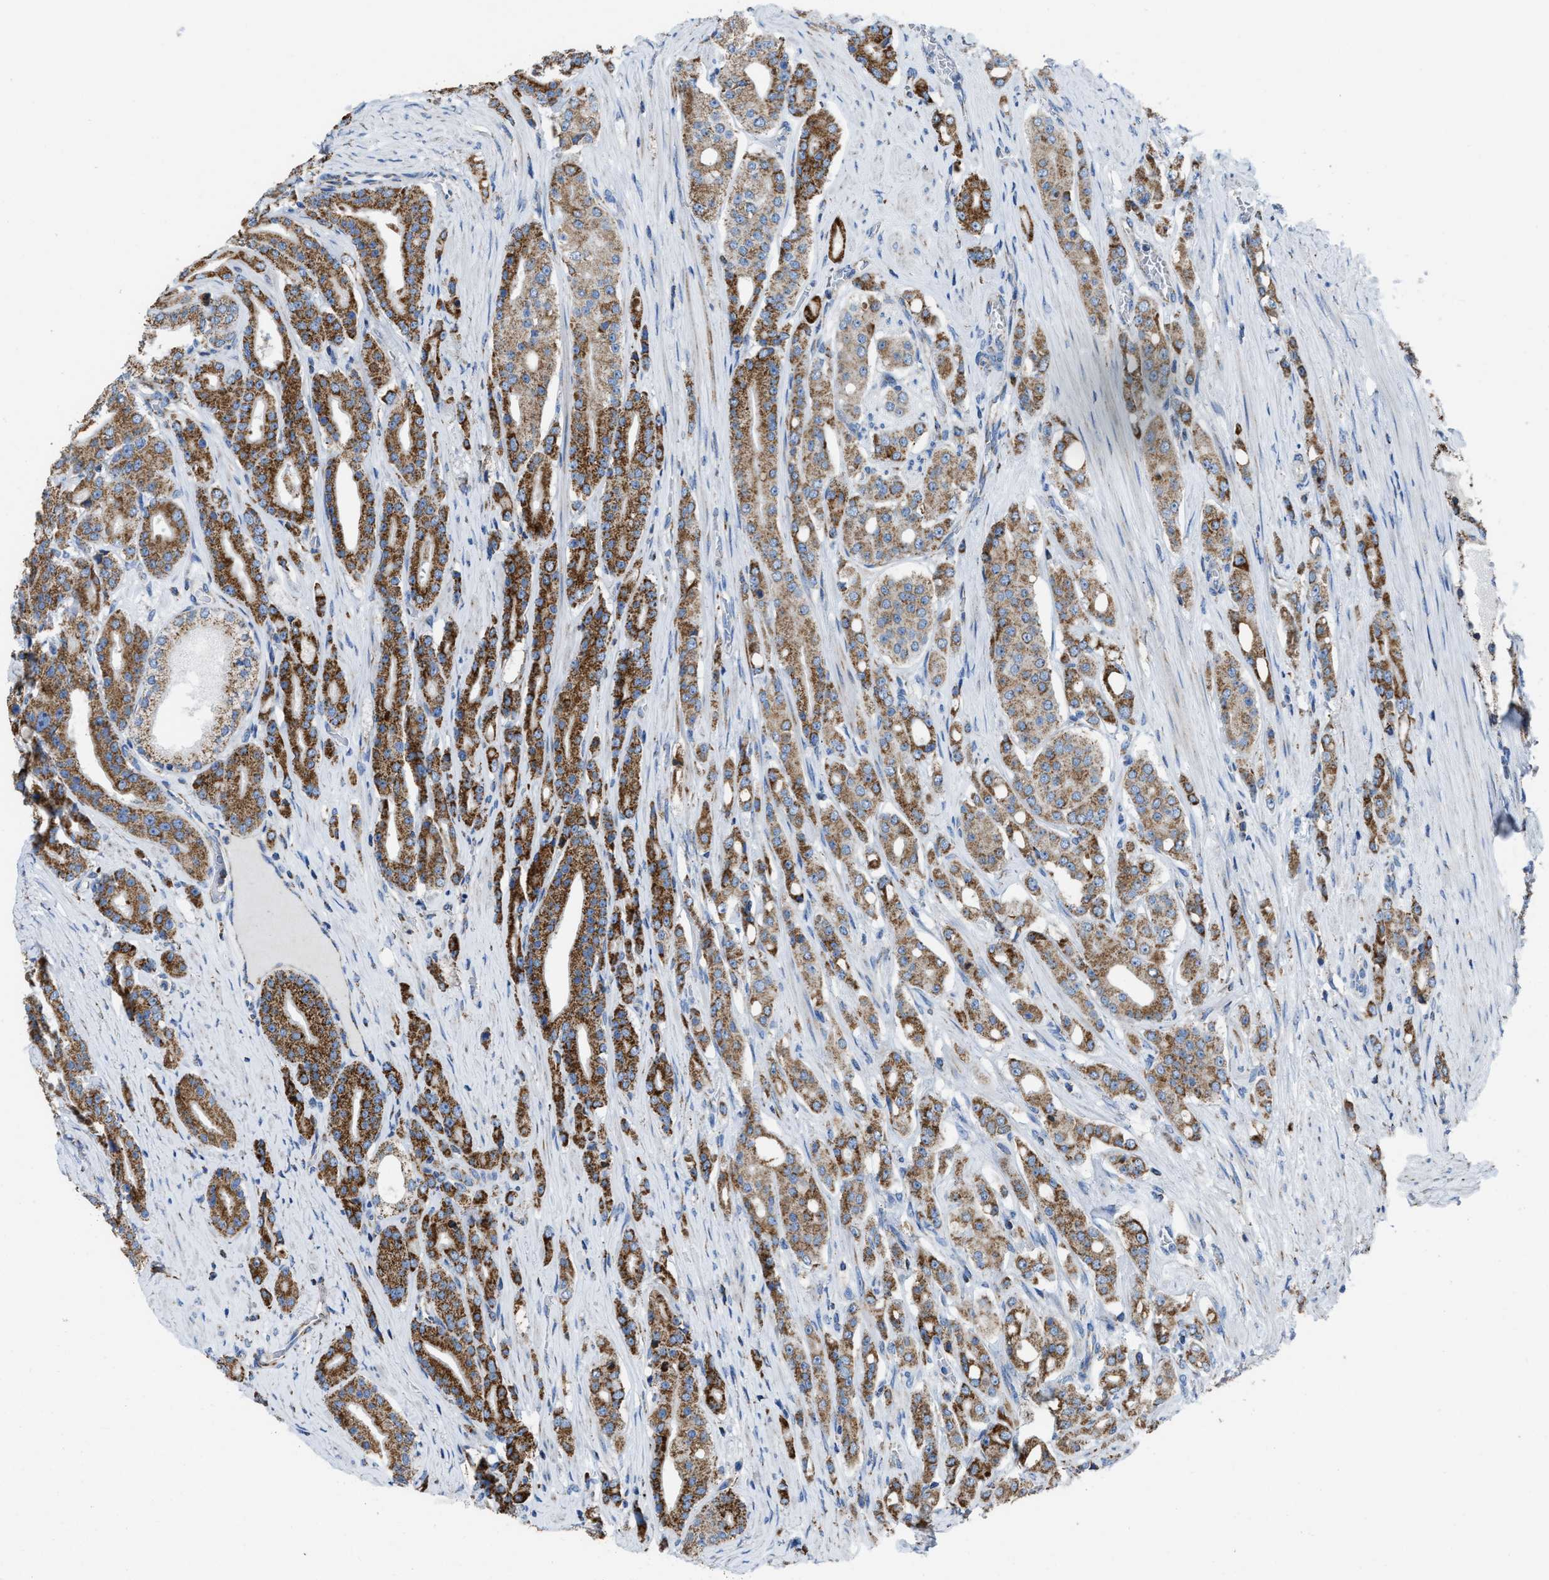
{"staining": {"intensity": "moderate", "quantity": ">75%", "location": "cytoplasmic/membranous"}, "tissue": "prostate cancer", "cell_type": "Tumor cells", "image_type": "cancer", "snomed": [{"axis": "morphology", "description": "Adenocarcinoma, High grade"}, {"axis": "topography", "description": "Prostate"}], "caption": "Adenocarcinoma (high-grade) (prostate) was stained to show a protein in brown. There is medium levels of moderate cytoplasmic/membranous expression in about >75% of tumor cells.", "gene": "ETFB", "patient": {"sex": "male", "age": 71}}